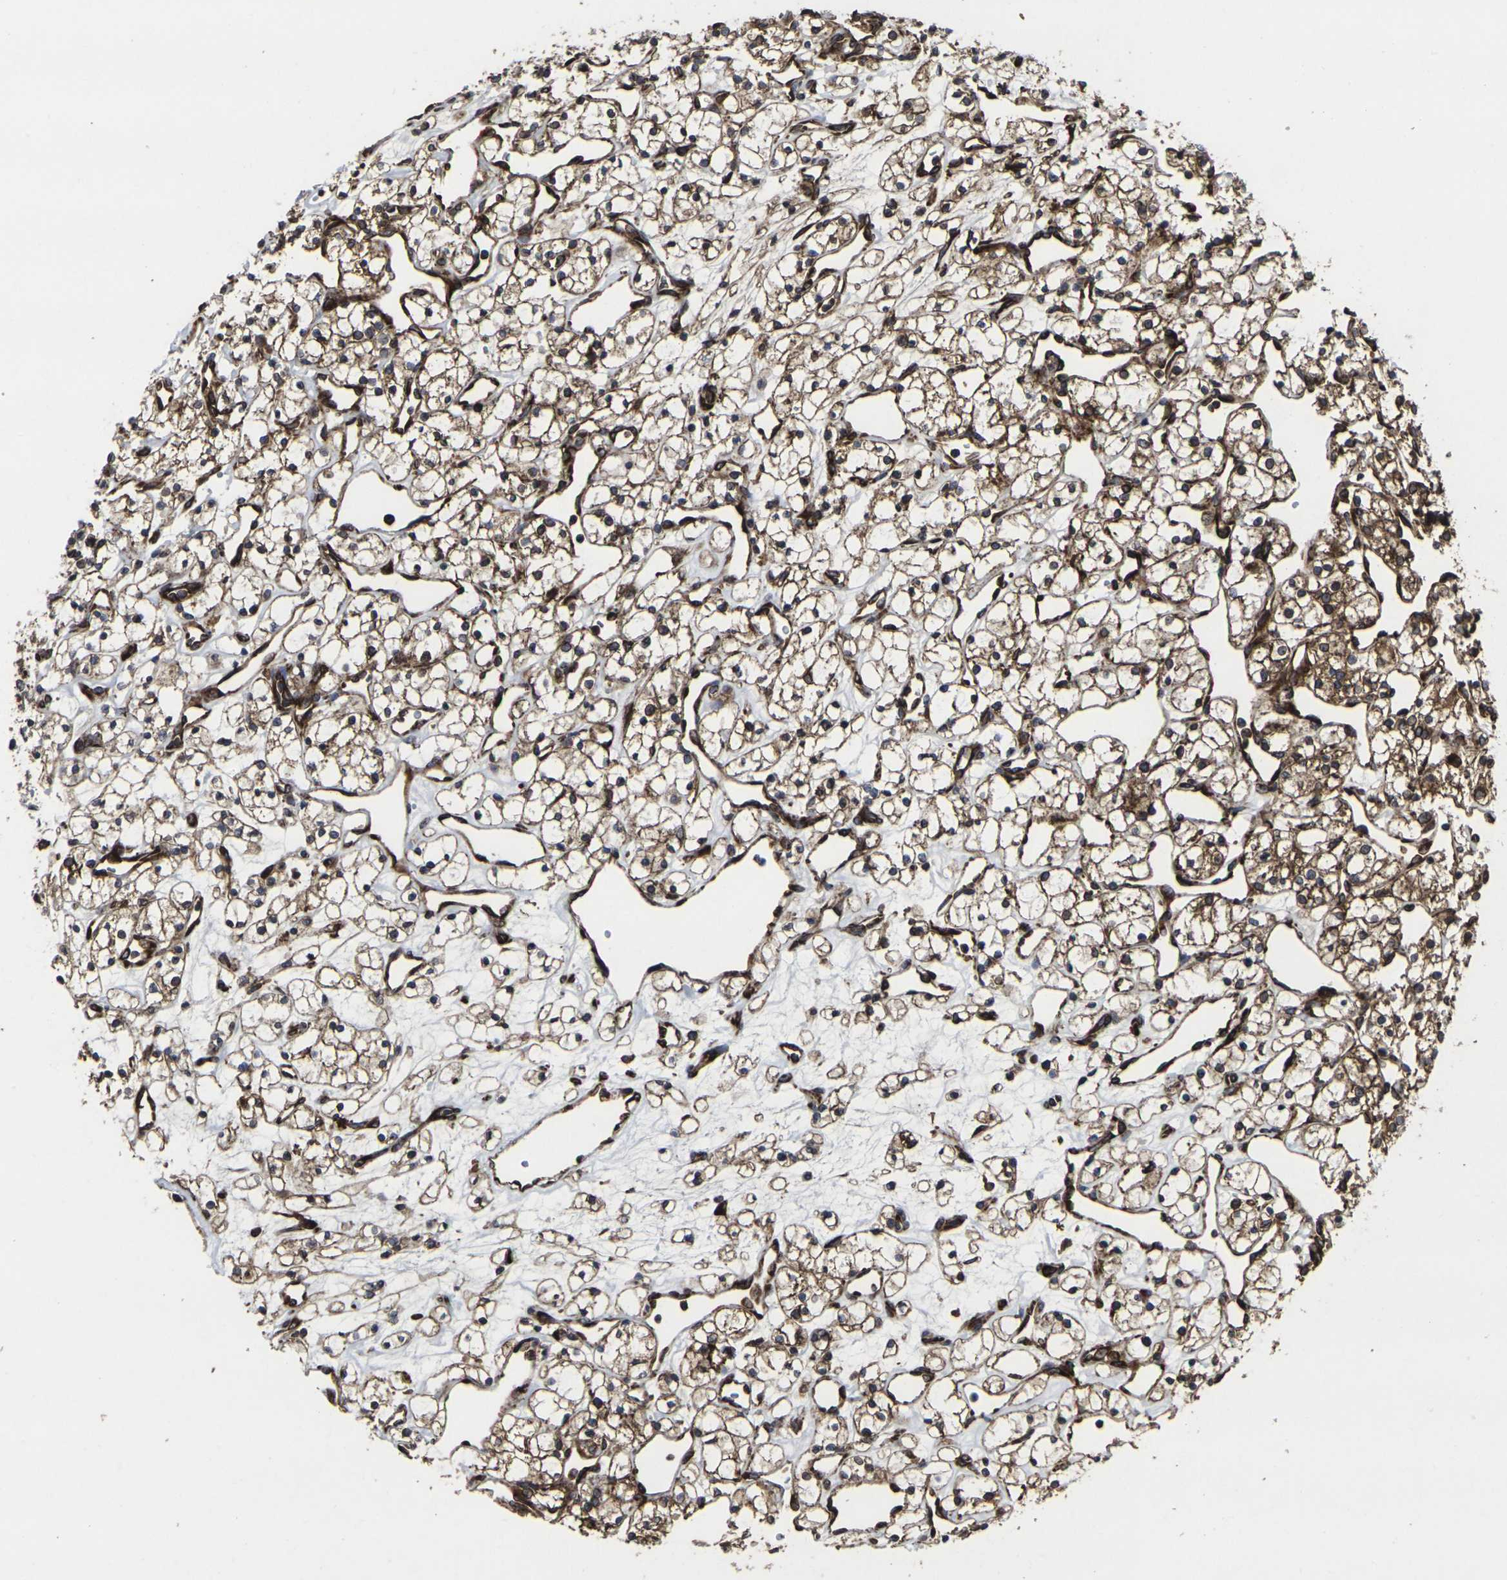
{"staining": {"intensity": "strong", "quantity": ">75%", "location": "cytoplasmic/membranous"}, "tissue": "renal cancer", "cell_type": "Tumor cells", "image_type": "cancer", "snomed": [{"axis": "morphology", "description": "Adenocarcinoma, NOS"}, {"axis": "topography", "description": "Kidney"}], "caption": "Strong cytoplasmic/membranous positivity for a protein is appreciated in approximately >75% of tumor cells of renal cancer using immunohistochemistry.", "gene": "MARCHF2", "patient": {"sex": "female", "age": 60}}